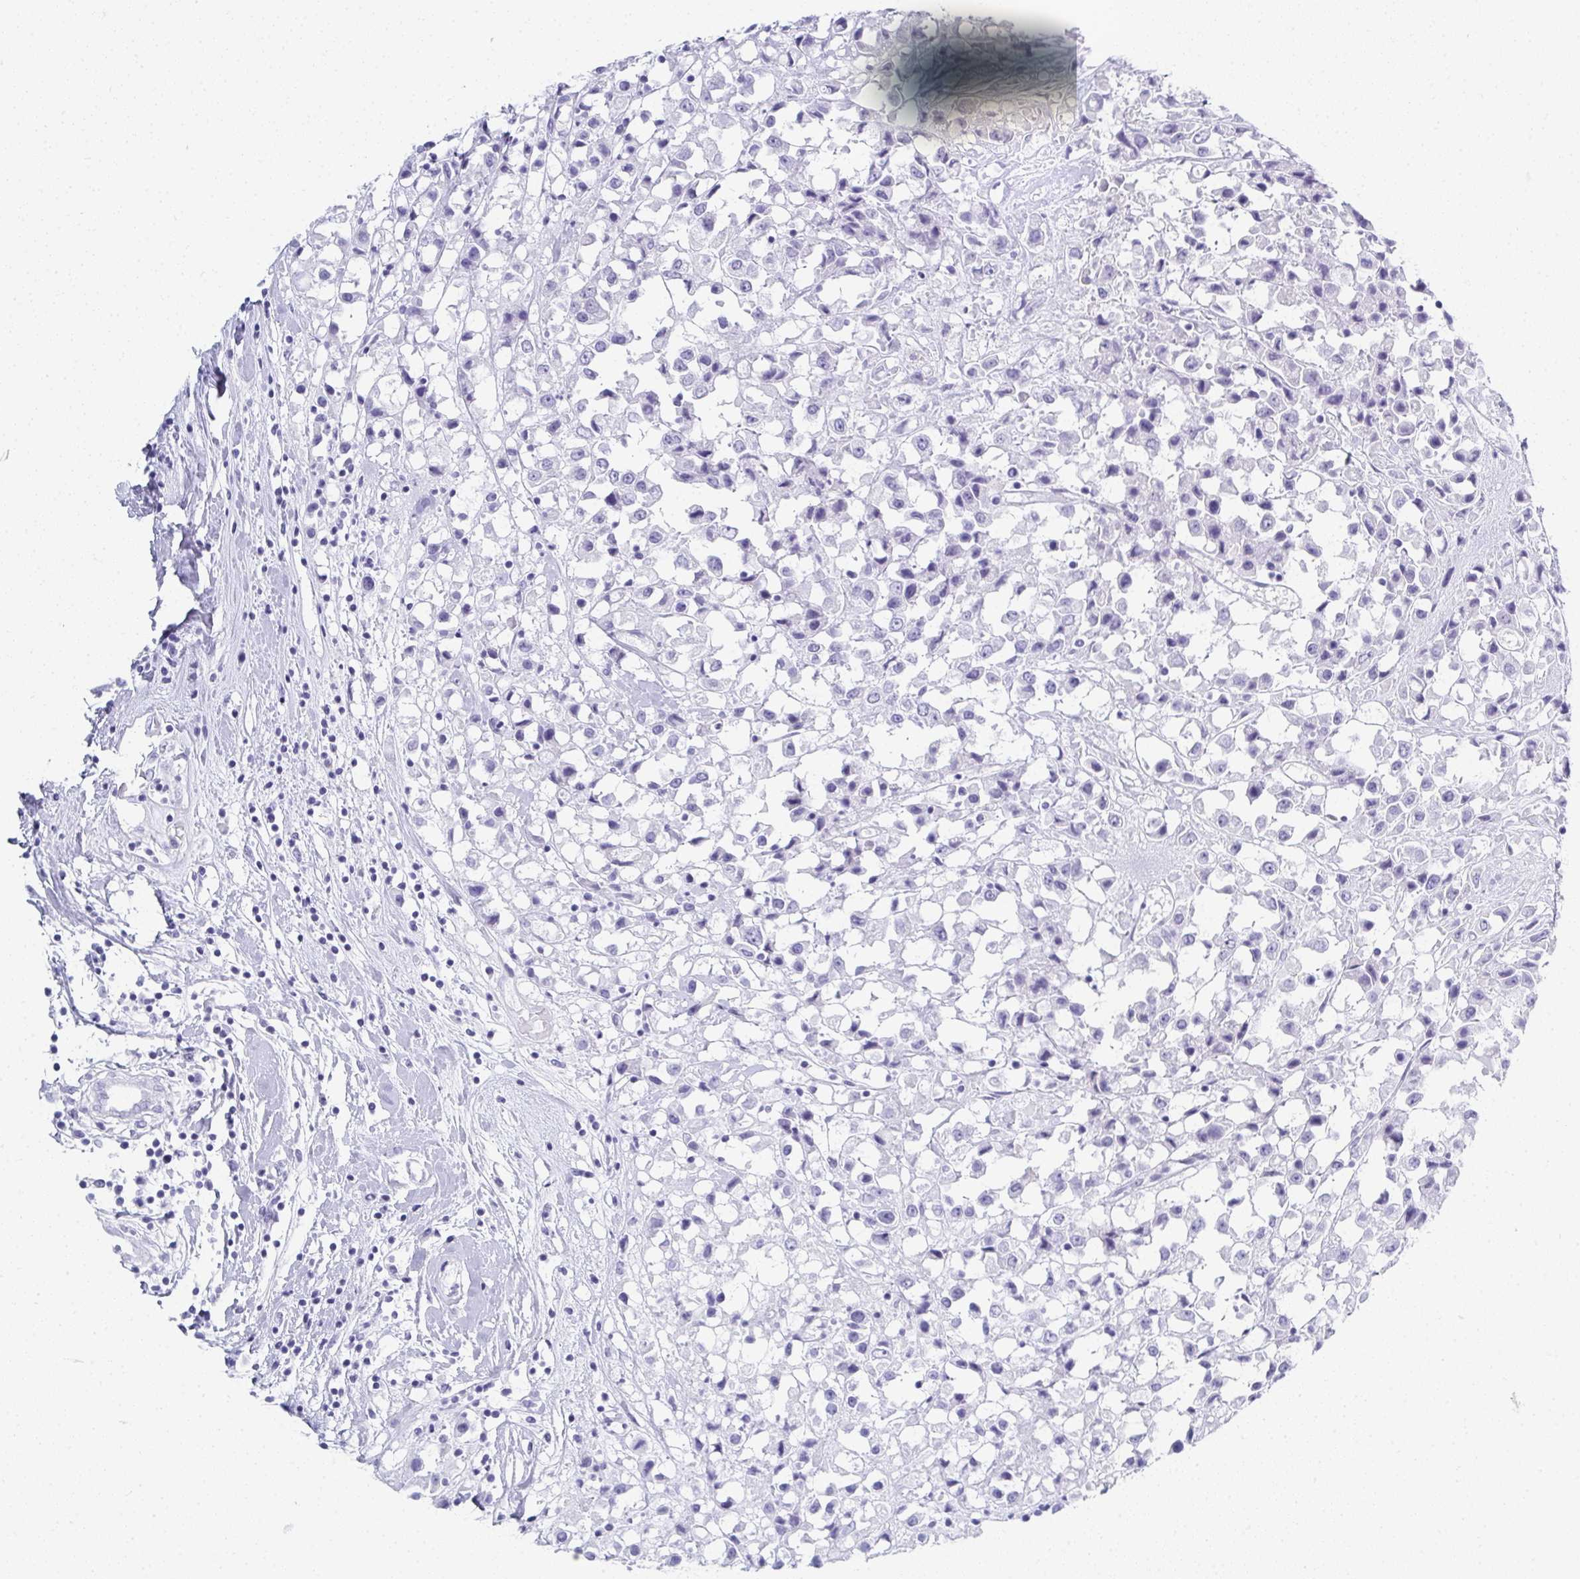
{"staining": {"intensity": "negative", "quantity": "none", "location": "none"}, "tissue": "breast cancer", "cell_type": "Tumor cells", "image_type": "cancer", "snomed": [{"axis": "morphology", "description": "Duct carcinoma"}, {"axis": "topography", "description": "Breast"}], "caption": "This is an immunohistochemistry image of human breast intraductal carcinoma. There is no staining in tumor cells.", "gene": "SYCP1", "patient": {"sex": "female", "age": 61}}